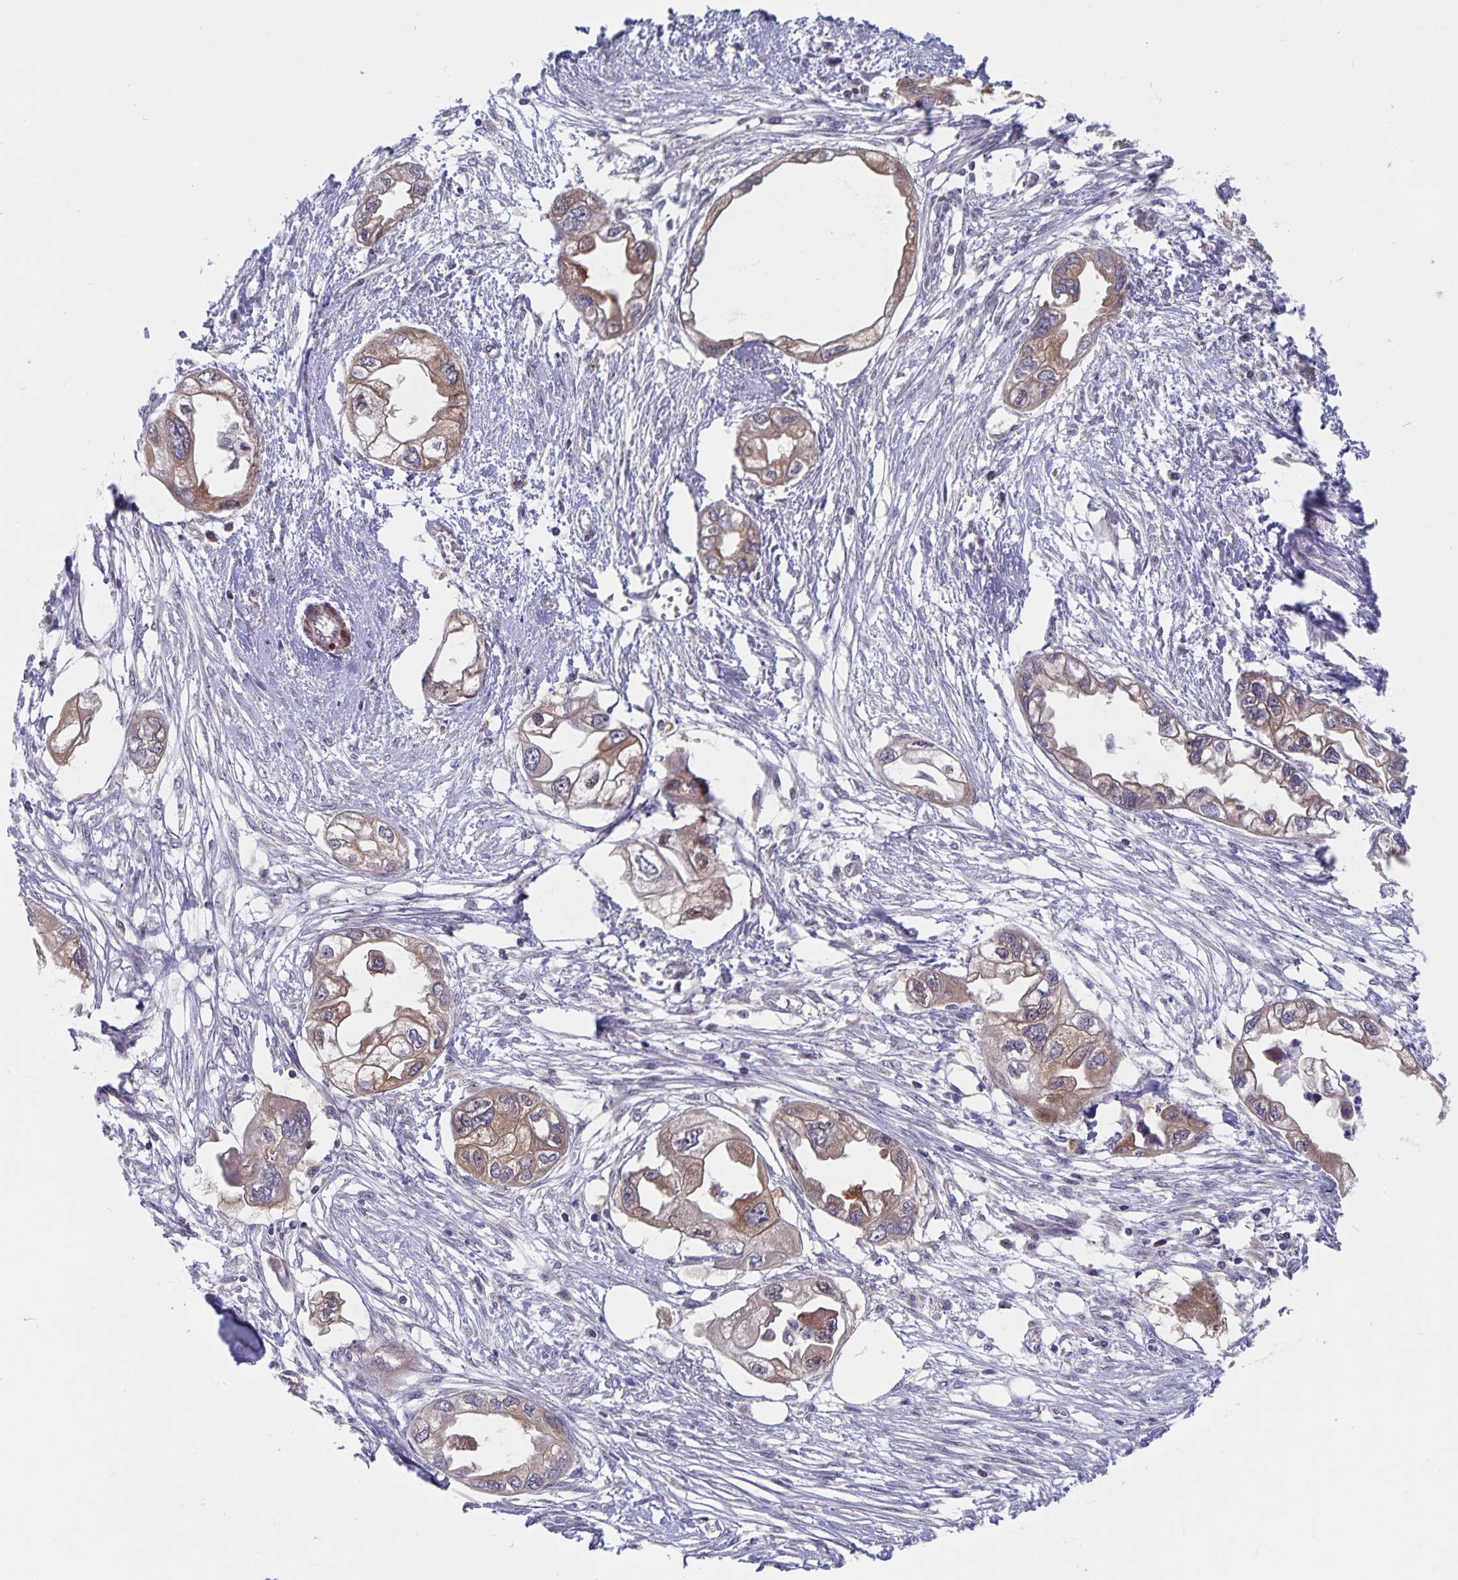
{"staining": {"intensity": "moderate", "quantity": "25%-75%", "location": "cytoplasmic/membranous"}, "tissue": "endometrial cancer", "cell_type": "Tumor cells", "image_type": "cancer", "snomed": [{"axis": "morphology", "description": "Adenocarcinoma, NOS"}, {"axis": "morphology", "description": "Adenocarcinoma, metastatic, NOS"}, {"axis": "topography", "description": "Adipose tissue"}, {"axis": "topography", "description": "Endometrium"}], "caption": "DAB (3,3'-diaminobenzidine) immunohistochemical staining of metastatic adenocarcinoma (endometrial) exhibits moderate cytoplasmic/membranous protein positivity in about 25%-75% of tumor cells. Using DAB (brown) and hematoxylin (blue) stains, captured at high magnification using brightfield microscopy.", "gene": "BAG6", "patient": {"sex": "female", "age": 67}}